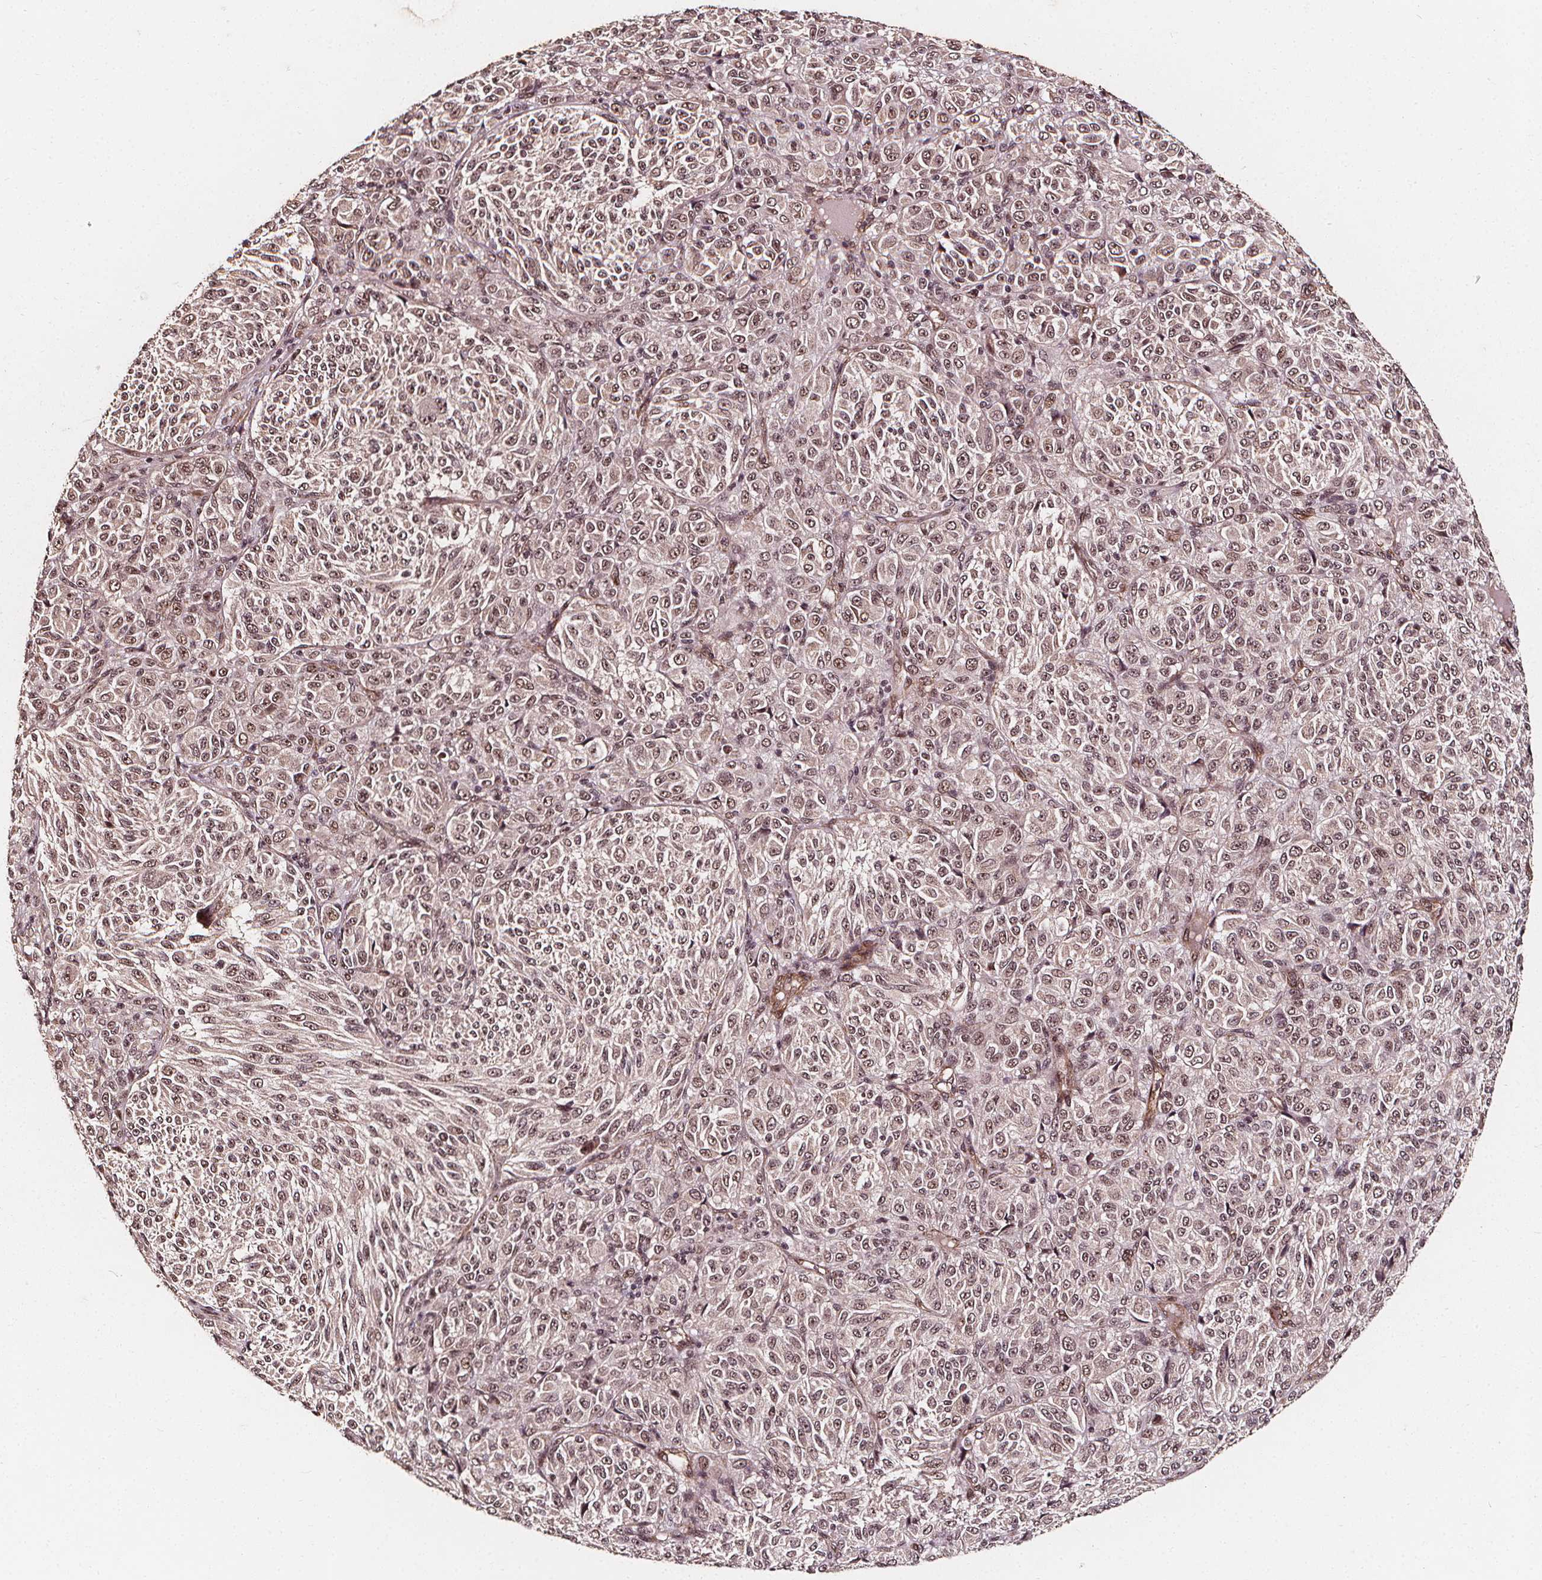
{"staining": {"intensity": "moderate", "quantity": ">75%", "location": "nuclear"}, "tissue": "melanoma", "cell_type": "Tumor cells", "image_type": "cancer", "snomed": [{"axis": "morphology", "description": "Malignant melanoma, Metastatic site"}, {"axis": "topography", "description": "Brain"}], "caption": "A micrograph of melanoma stained for a protein shows moderate nuclear brown staining in tumor cells.", "gene": "EXOSC9", "patient": {"sex": "female", "age": 56}}